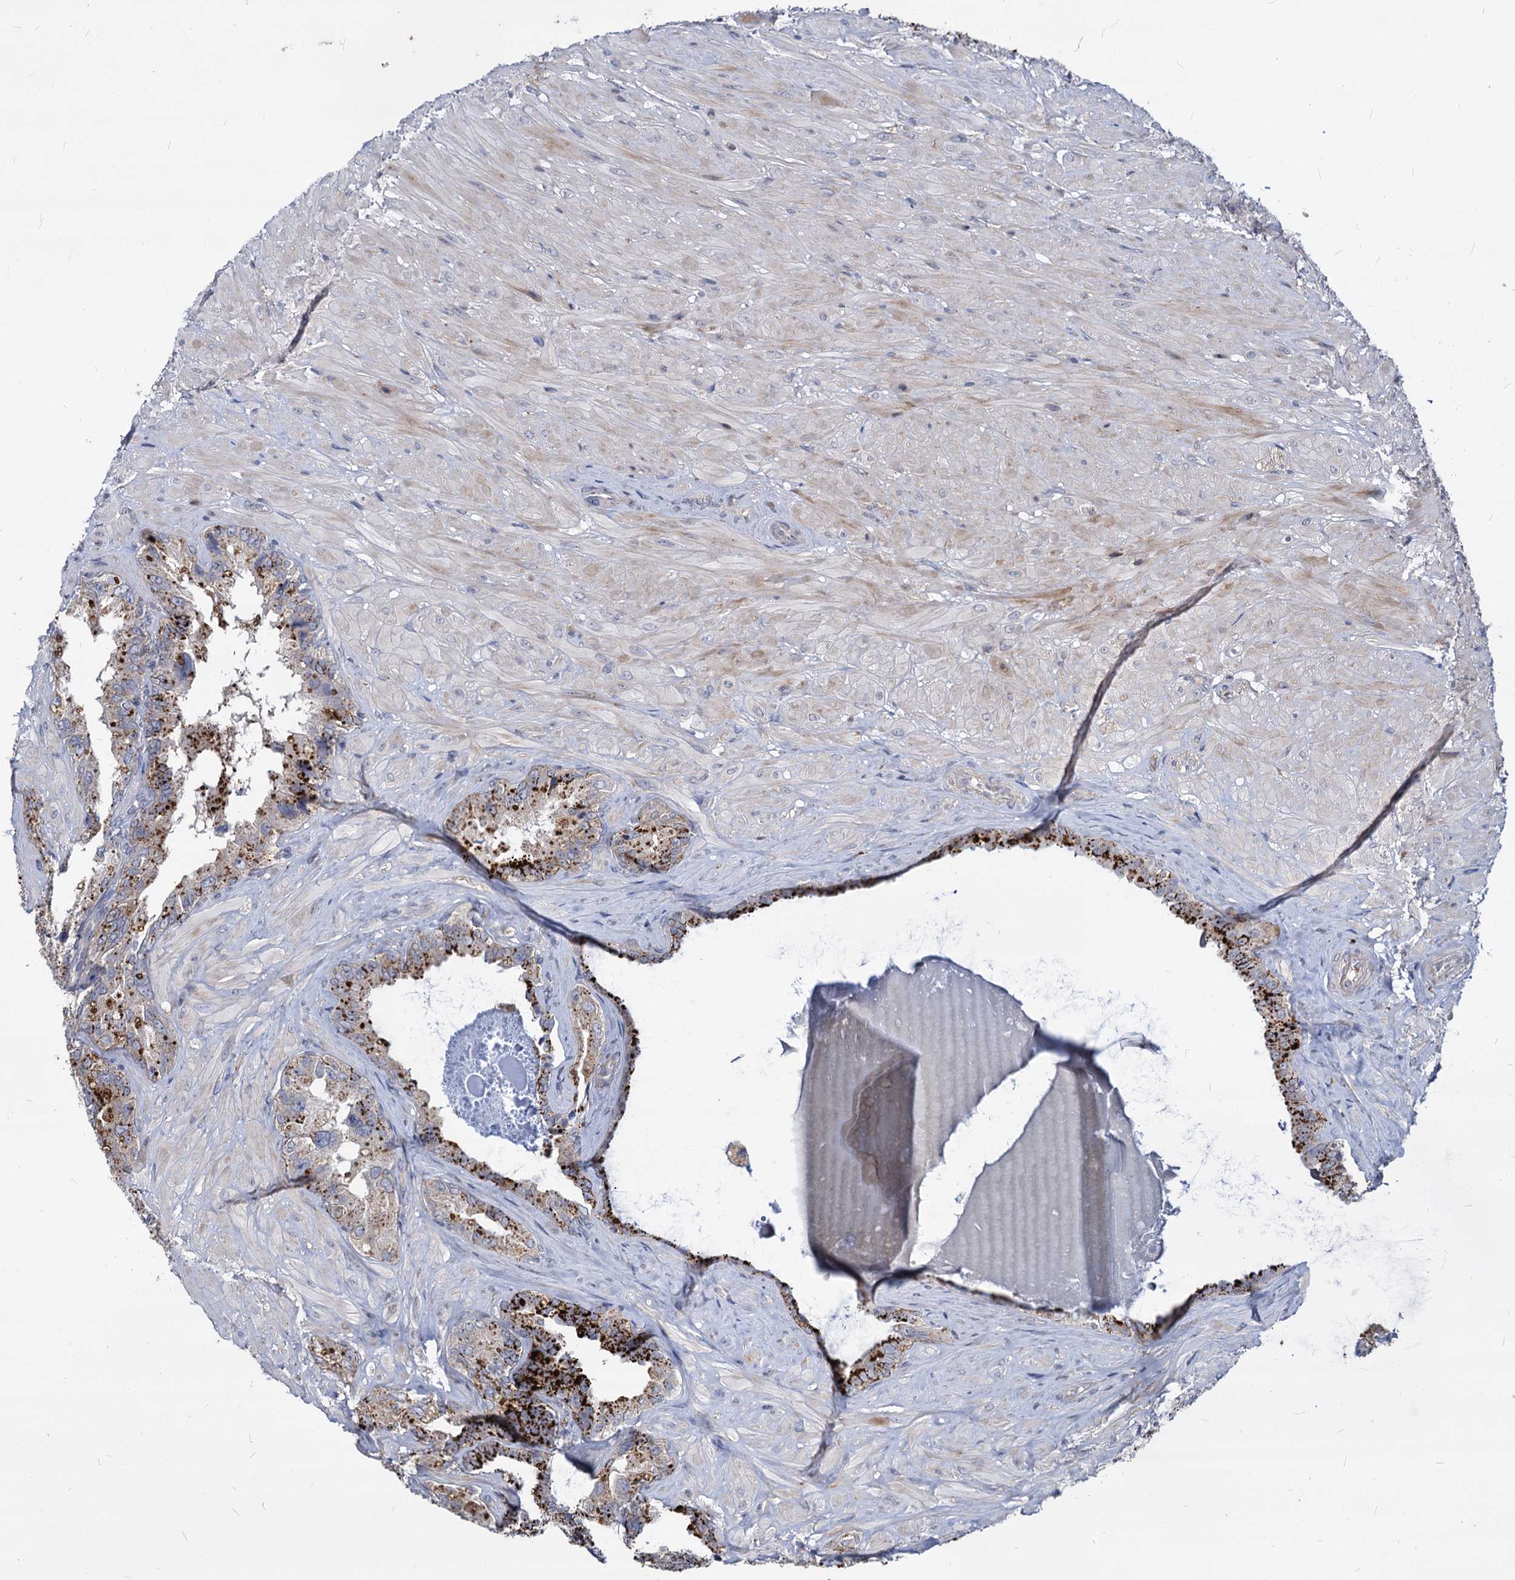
{"staining": {"intensity": "moderate", "quantity": ">75%", "location": "cytoplasmic/membranous"}, "tissue": "seminal vesicle", "cell_type": "Glandular cells", "image_type": "normal", "snomed": [{"axis": "morphology", "description": "Normal tissue, NOS"}, {"axis": "topography", "description": "Seminal veicle"}, {"axis": "topography", "description": "Peripheral nerve tissue"}], "caption": "Immunohistochemistry (IHC) histopathology image of normal human seminal vesicle stained for a protein (brown), which reveals medium levels of moderate cytoplasmic/membranous expression in approximately >75% of glandular cells.", "gene": "C11orf86", "patient": {"sex": "male", "age": 67}}